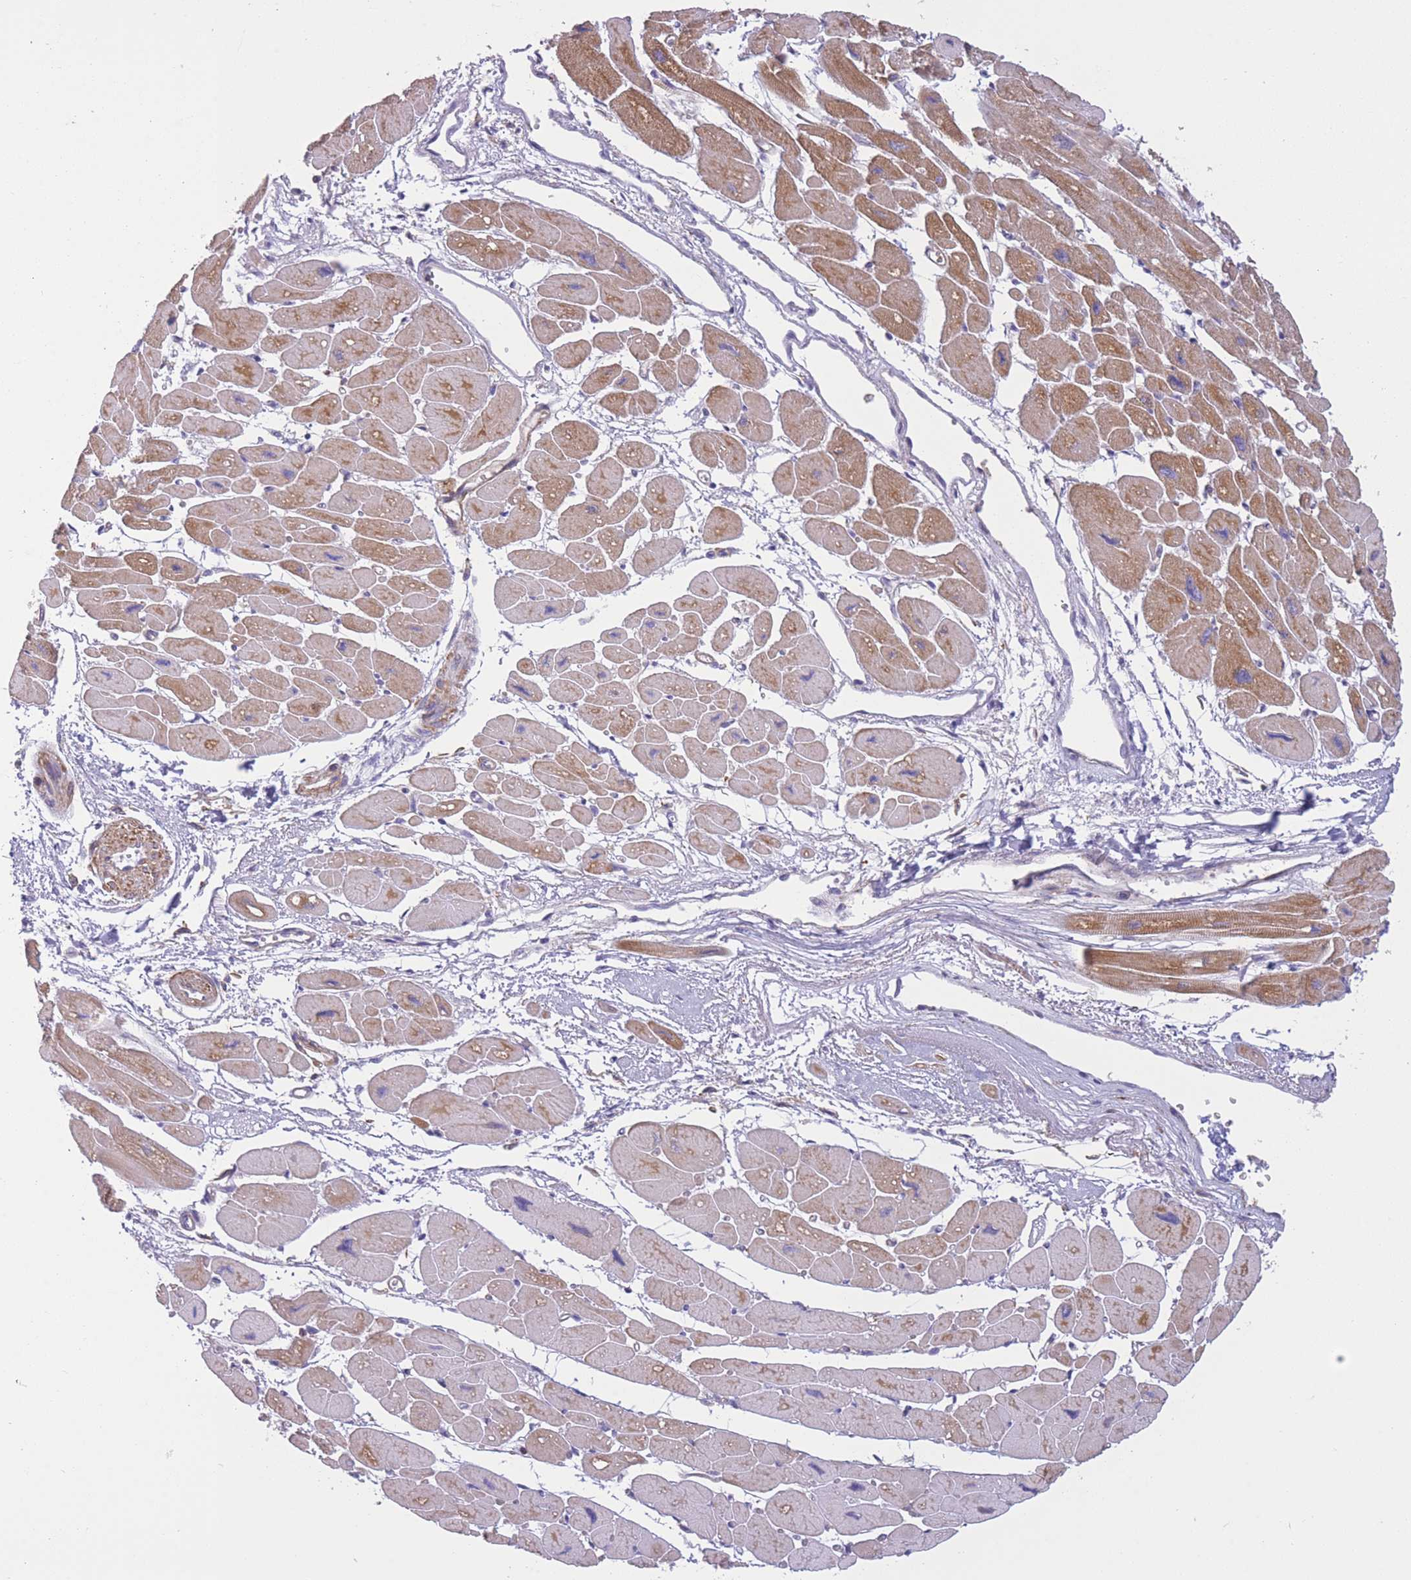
{"staining": {"intensity": "moderate", "quantity": ">75%", "location": "cytoplasmic/membranous"}, "tissue": "heart muscle", "cell_type": "Cardiomyocytes", "image_type": "normal", "snomed": [{"axis": "morphology", "description": "Normal tissue, NOS"}, {"axis": "topography", "description": "Heart"}], "caption": "Immunohistochemical staining of normal heart muscle reveals medium levels of moderate cytoplasmic/membranous staining in approximately >75% of cardiomyocytes. (Stains: DAB in brown, nuclei in blue, Microscopy: brightfield microscopy at high magnification).", "gene": "PDHA1", "patient": {"sex": "female", "age": 54}}